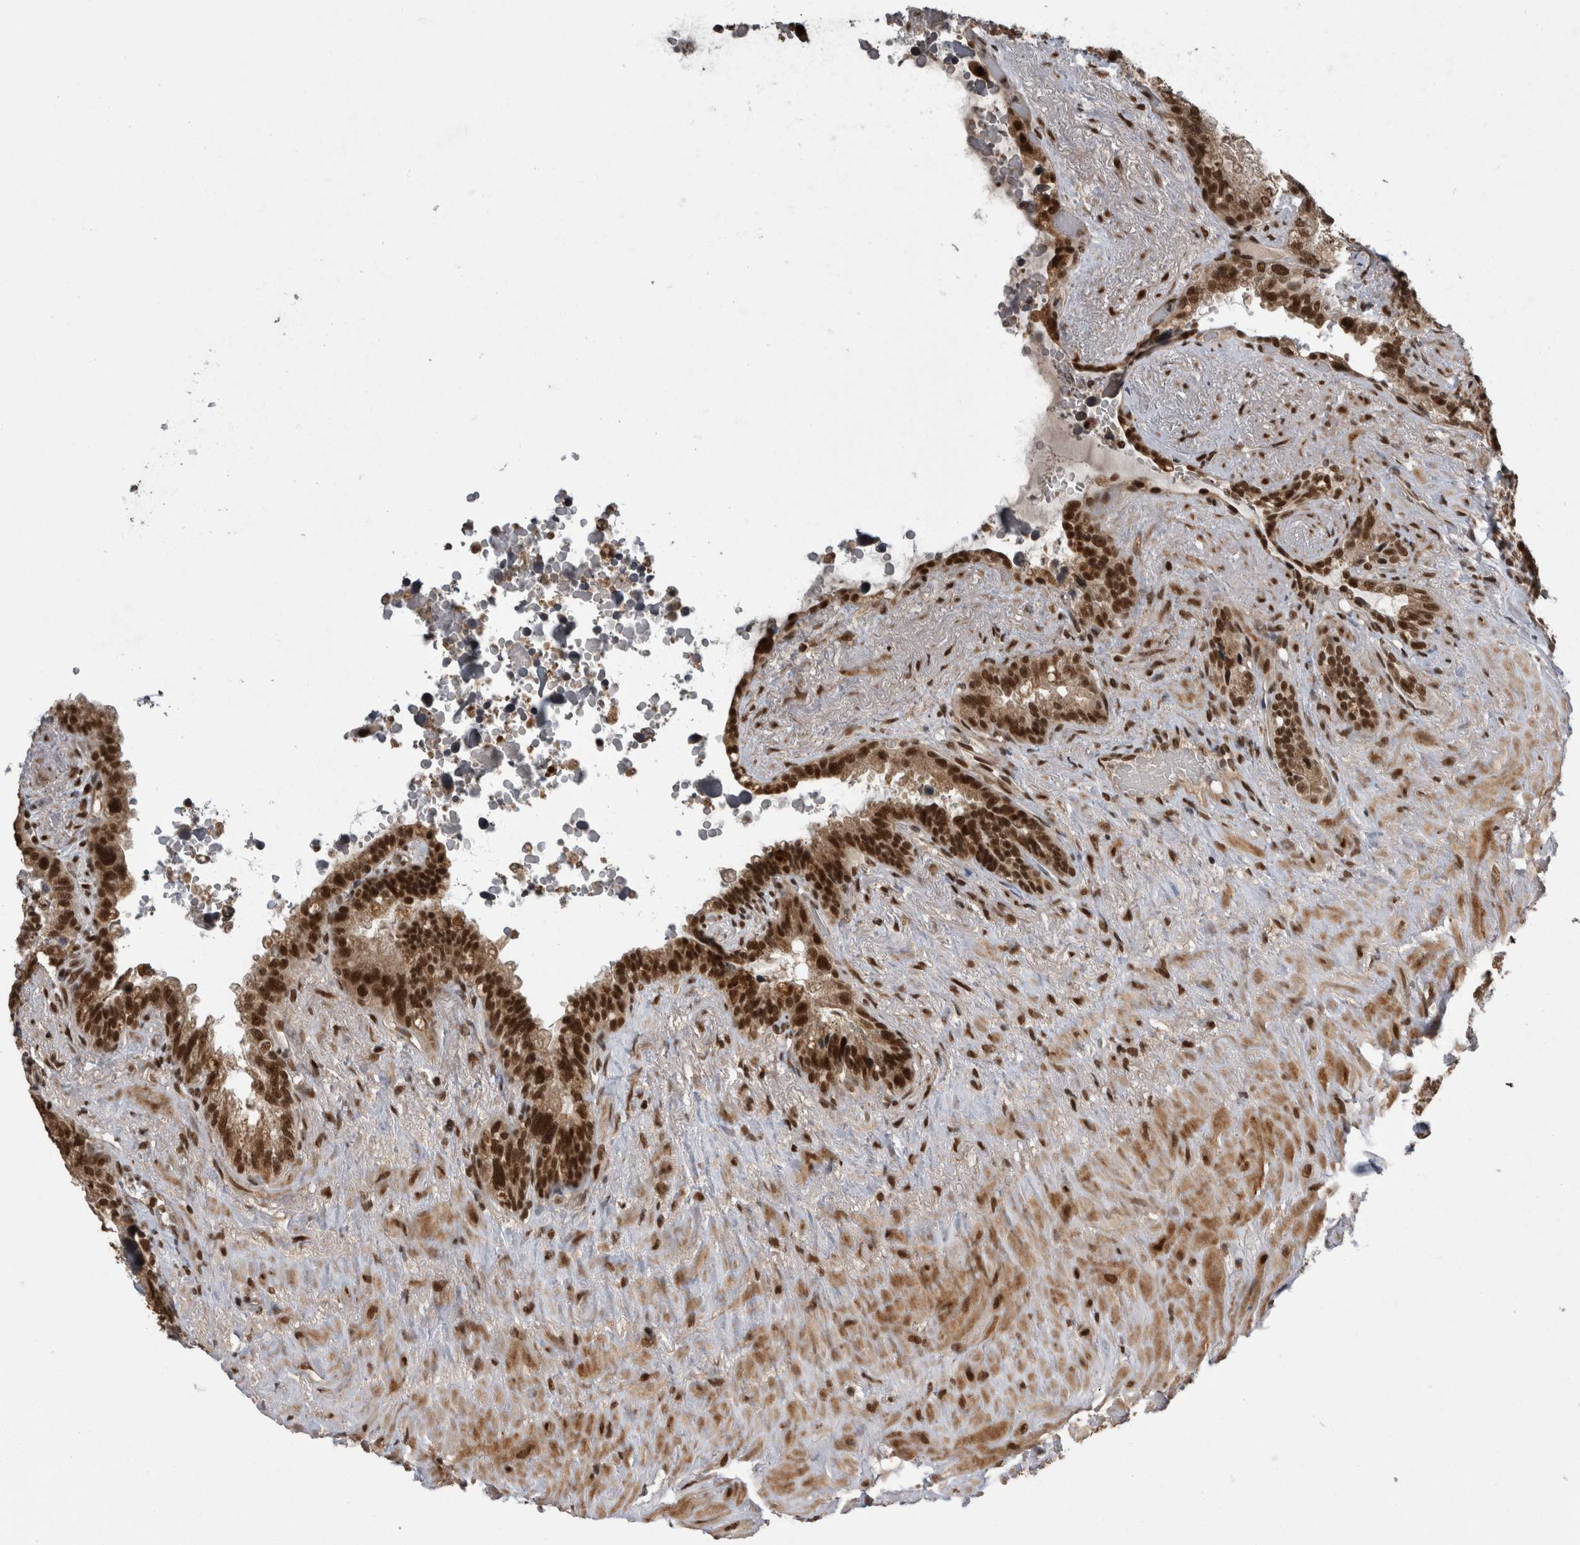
{"staining": {"intensity": "strong", "quantity": ">75%", "location": "nuclear"}, "tissue": "seminal vesicle", "cell_type": "Glandular cells", "image_type": "normal", "snomed": [{"axis": "morphology", "description": "Normal tissue, NOS"}, {"axis": "topography", "description": "Seminal veicle"}], "caption": "IHC of normal seminal vesicle shows high levels of strong nuclear expression in approximately >75% of glandular cells. Using DAB (3,3'-diaminobenzidine) (brown) and hematoxylin (blue) stains, captured at high magnification using brightfield microscopy.", "gene": "CPSF2", "patient": {"sex": "male", "age": 80}}